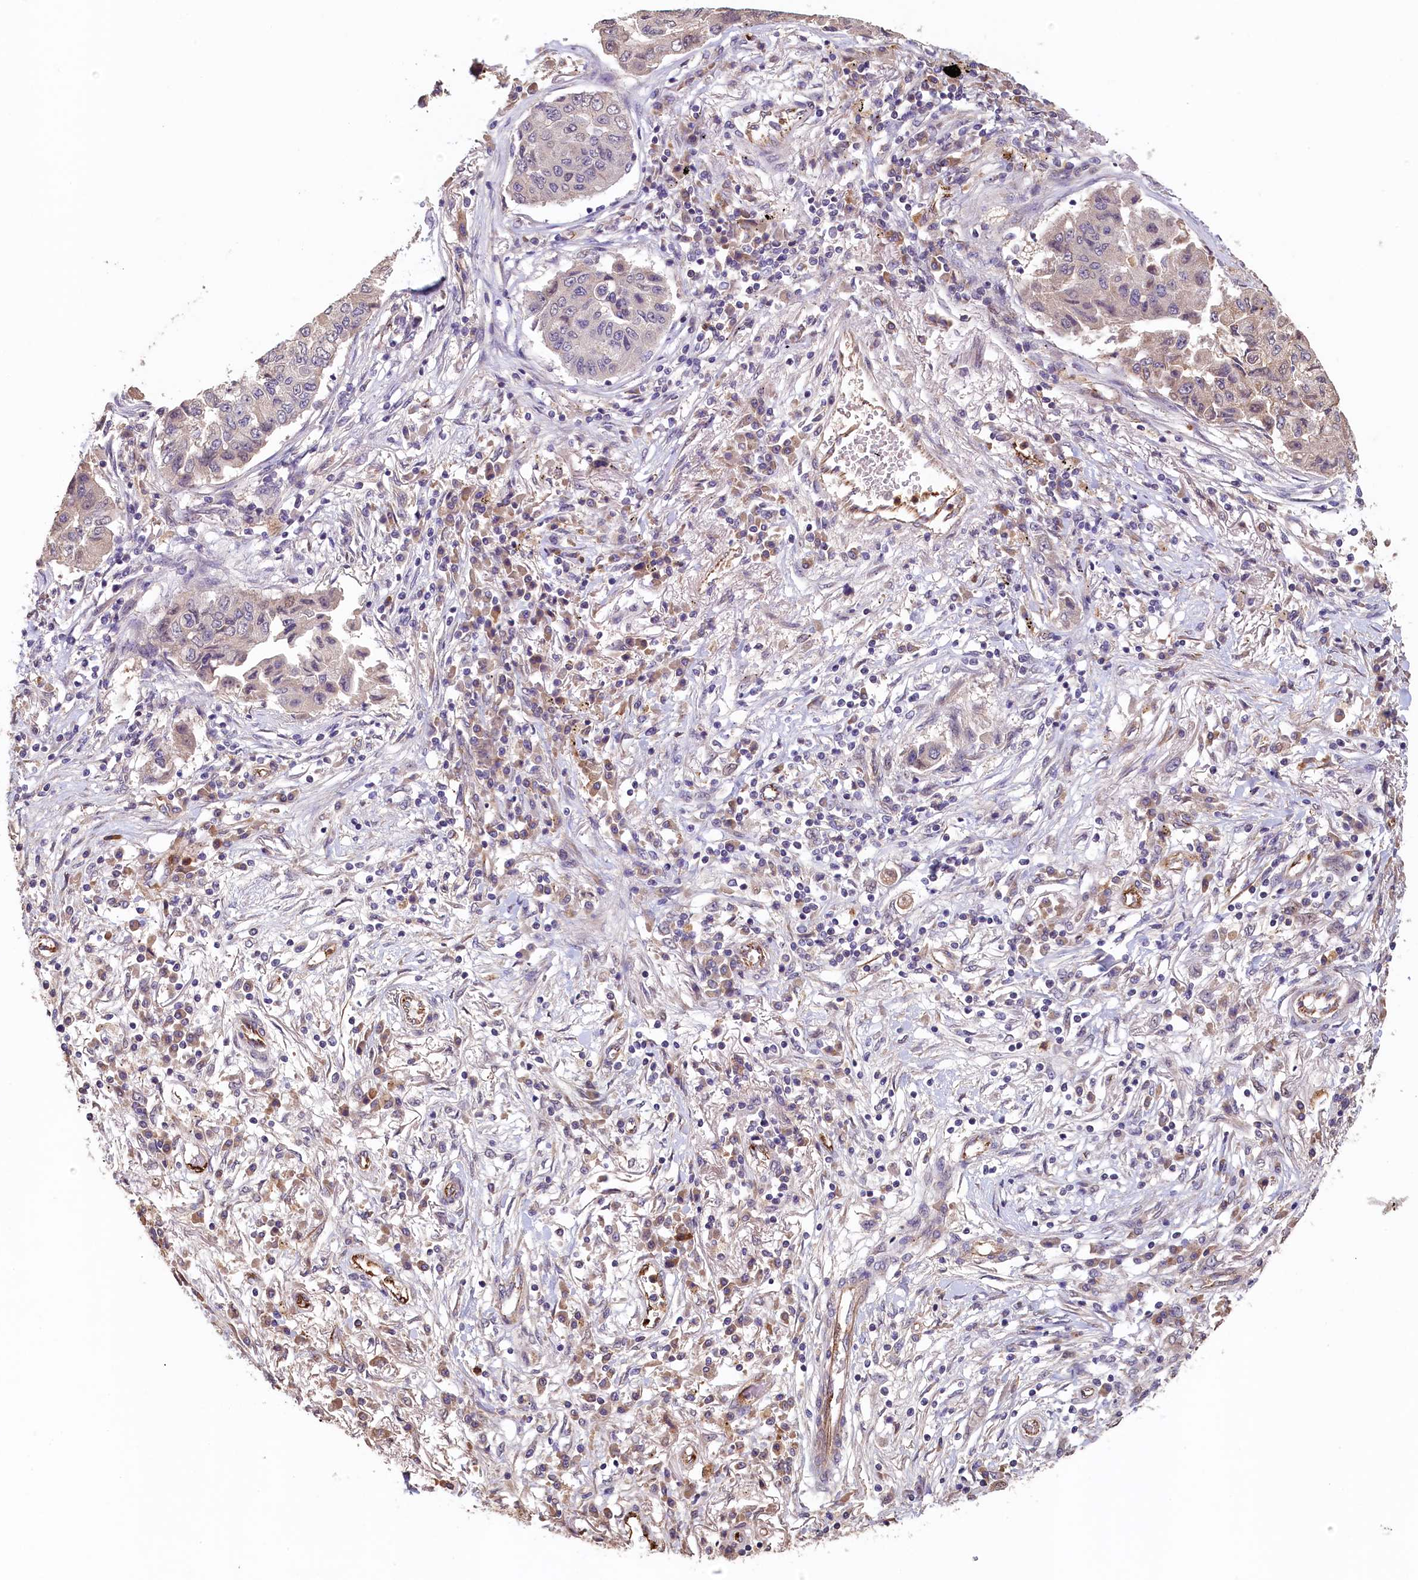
{"staining": {"intensity": "negative", "quantity": "none", "location": "none"}, "tissue": "lung cancer", "cell_type": "Tumor cells", "image_type": "cancer", "snomed": [{"axis": "morphology", "description": "Squamous cell carcinoma, NOS"}, {"axis": "topography", "description": "Lung"}], "caption": "Tumor cells are negative for brown protein staining in squamous cell carcinoma (lung).", "gene": "ACSBG1", "patient": {"sex": "male", "age": 74}}